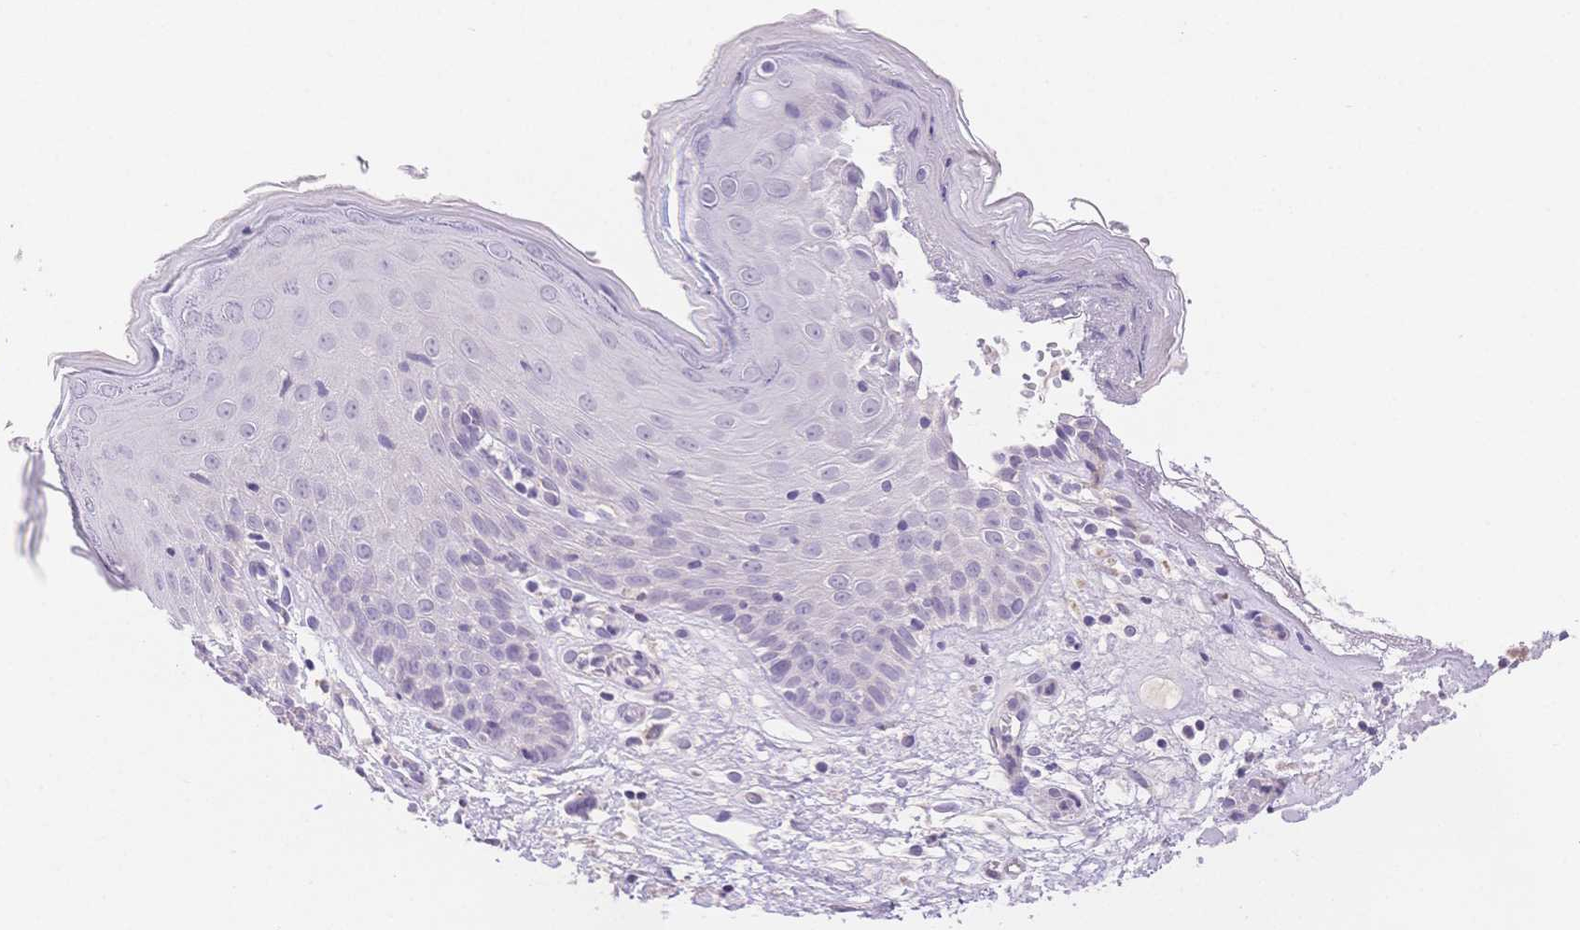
{"staining": {"intensity": "negative", "quantity": "none", "location": "none"}, "tissue": "skin", "cell_type": "Epidermal cells", "image_type": "normal", "snomed": [{"axis": "morphology", "description": "Normal tissue, NOS"}, {"axis": "topography", "description": "Vulva"}], "caption": "A photomicrograph of human skin is negative for staining in epidermal cells. (Stains: DAB immunohistochemistry with hematoxylin counter stain, Microscopy: brightfield microscopy at high magnification).", "gene": "MYOM1", "patient": {"sex": "female", "age": 68}}